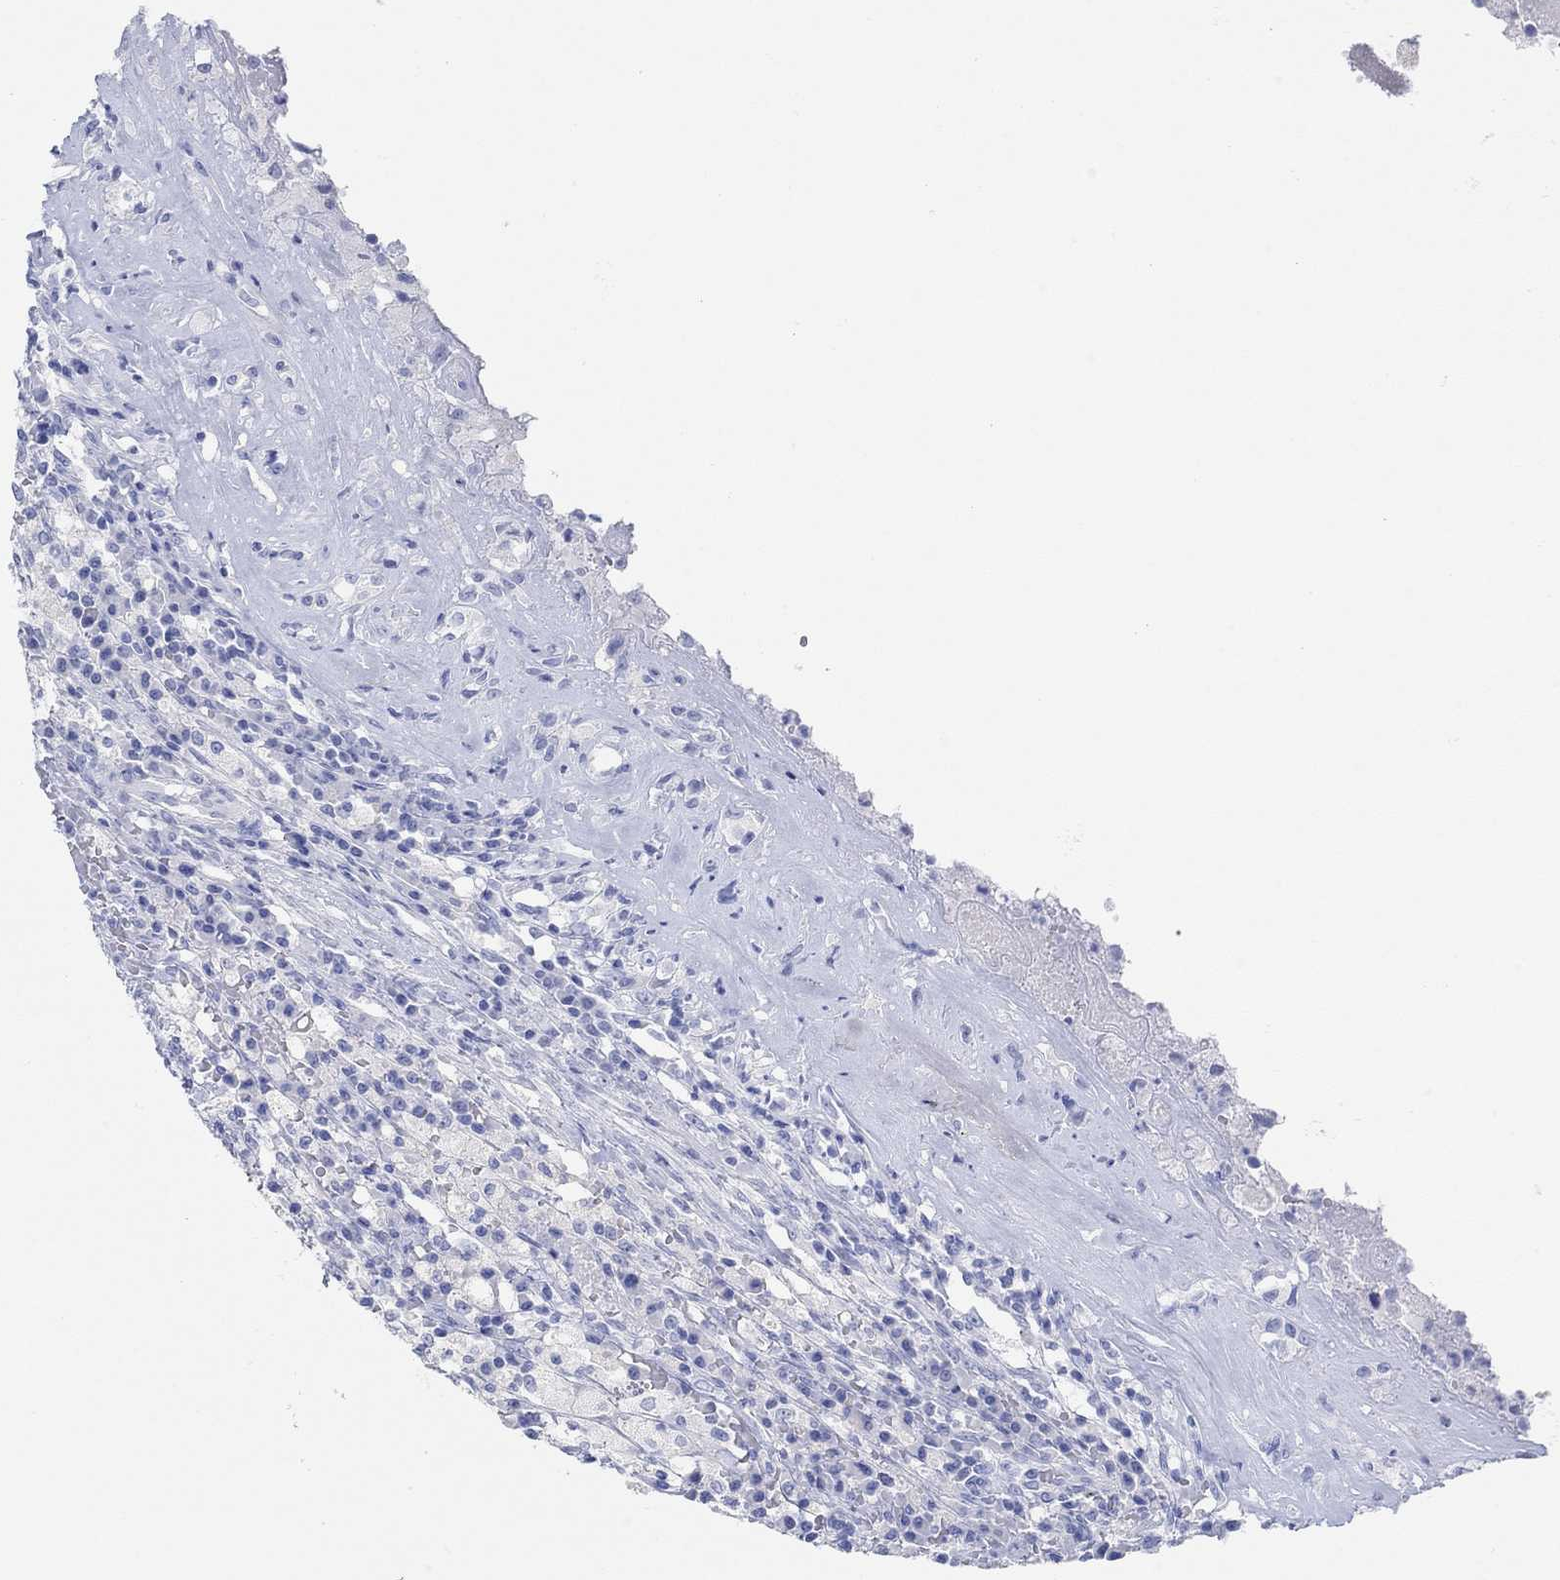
{"staining": {"intensity": "negative", "quantity": "none", "location": "none"}, "tissue": "testis cancer", "cell_type": "Tumor cells", "image_type": "cancer", "snomed": [{"axis": "morphology", "description": "Necrosis, NOS"}, {"axis": "morphology", "description": "Carcinoma, Embryonal, NOS"}, {"axis": "topography", "description": "Testis"}], "caption": "An image of human embryonal carcinoma (testis) is negative for staining in tumor cells.", "gene": "AK8", "patient": {"sex": "male", "age": 19}}